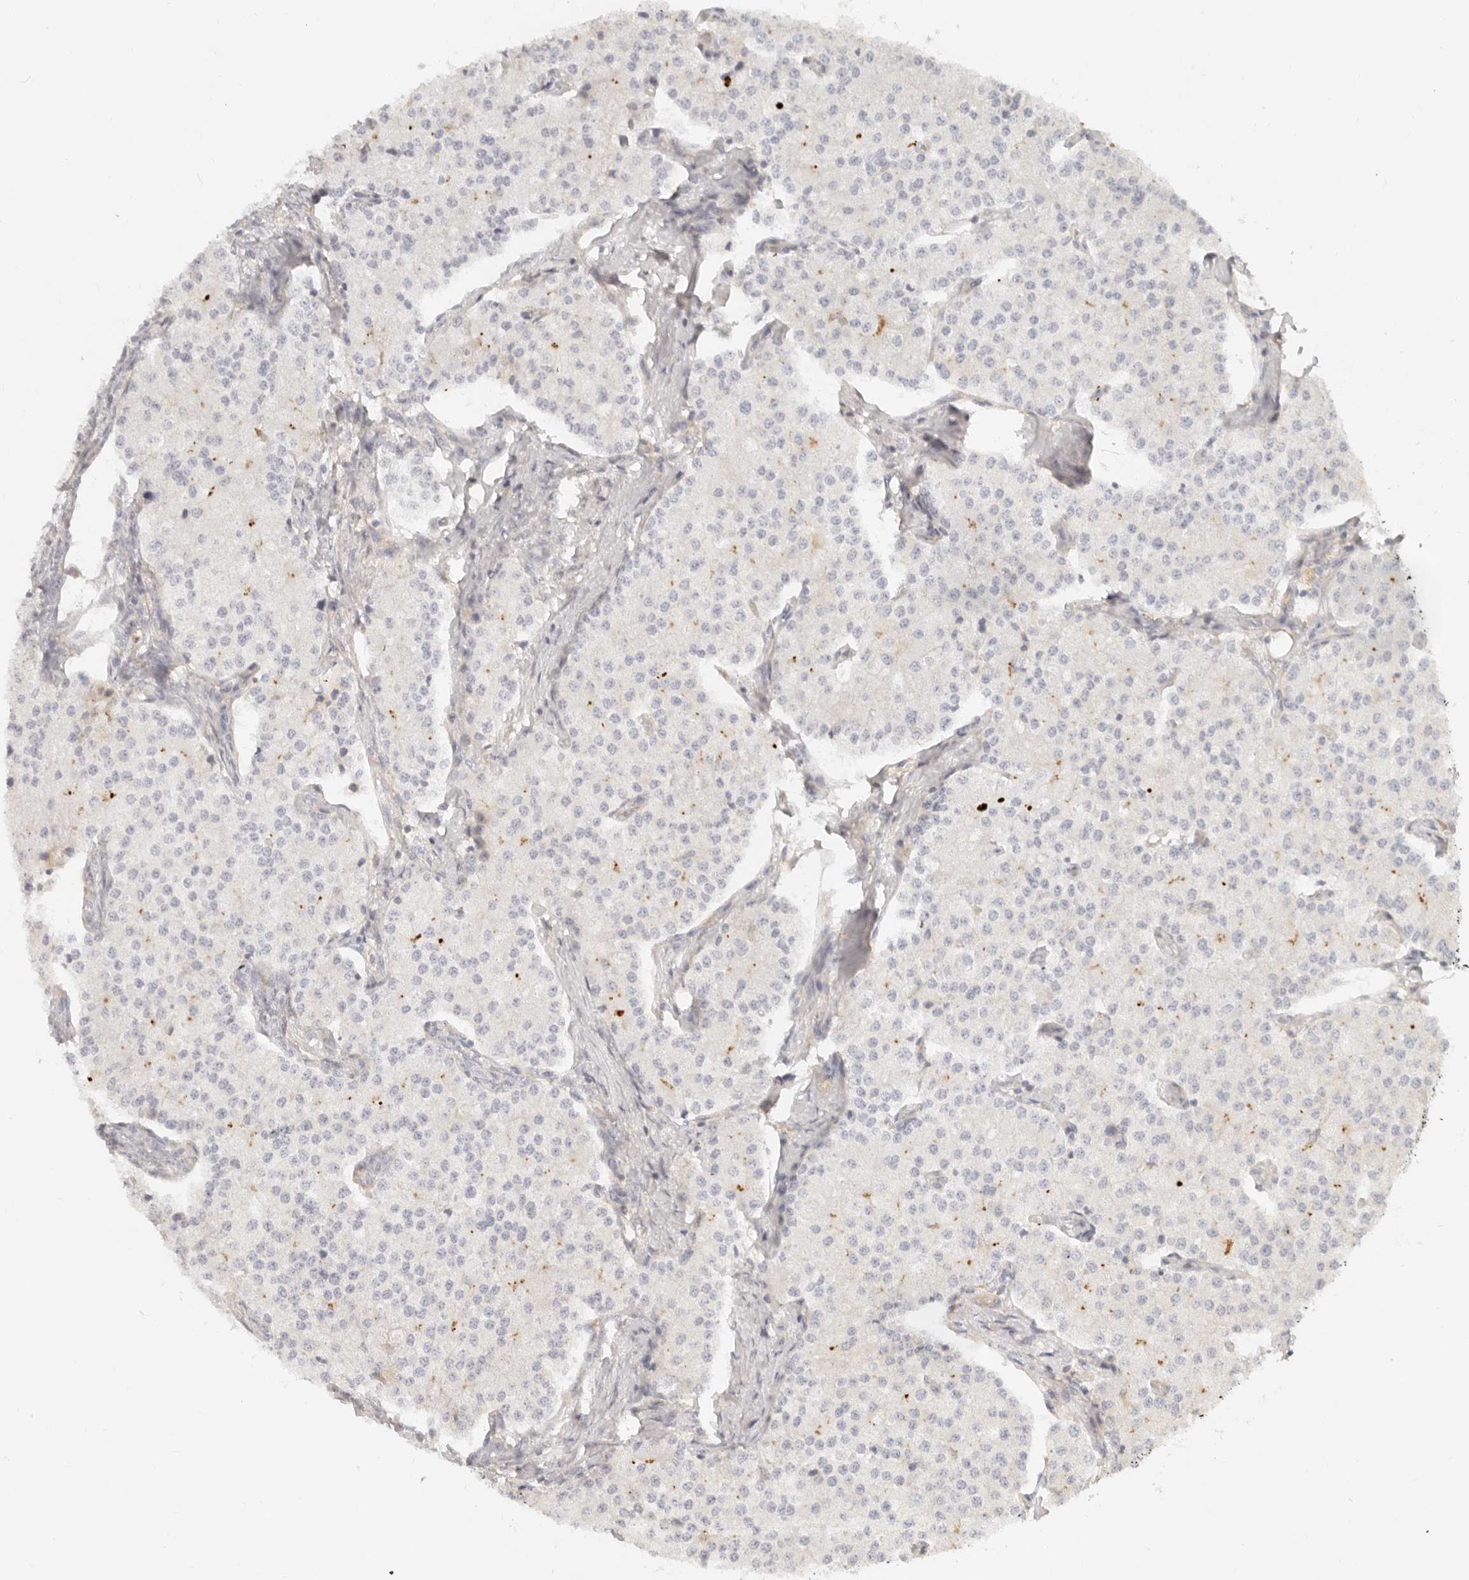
{"staining": {"intensity": "negative", "quantity": "none", "location": "none"}, "tissue": "carcinoid", "cell_type": "Tumor cells", "image_type": "cancer", "snomed": [{"axis": "morphology", "description": "Carcinoid, malignant, NOS"}, {"axis": "topography", "description": "Colon"}], "caption": "DAB (3,3'-diaminobenzidine) immunohistochemical staining of human carcinoid displays no significant positivity in tumor cells.", "gene": "NECAP2", "patient": {"sex": "female", "age": 52}}